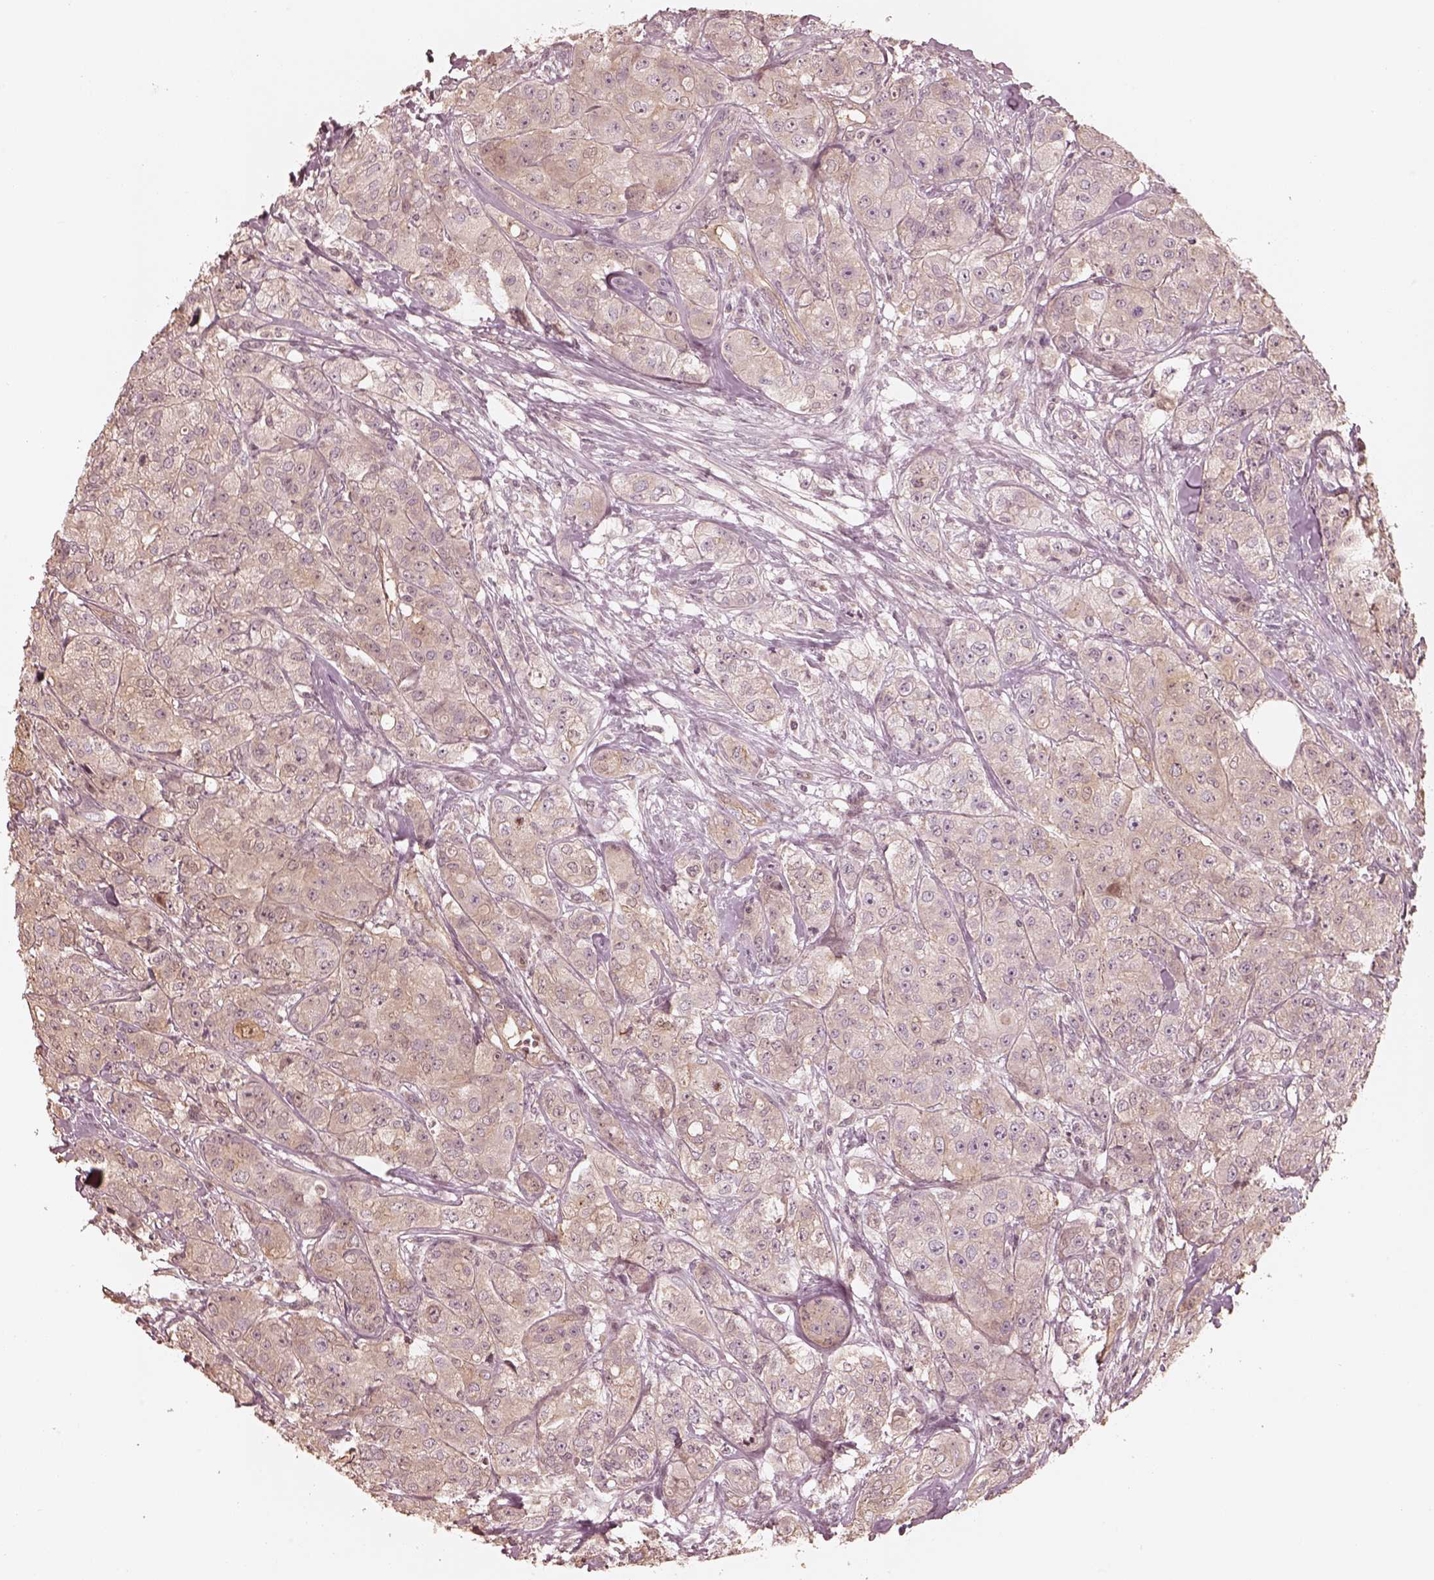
{"staining": {"intensity": "weak", "quantity": "25%-75%", "location": "cytoplasmic/membranous"}, "tissue": "breast cancer", "cell_type": "Tumor cells", "image_type": "cancer", "snomed": [{"axis": "morphology", "description": "Duct carcinoma"}, {"axis": "topography", "description": "Breast"}], "caption": "DAB immunohistochemical staining of human breast intraductal carcinoma shows weak cytoplasmic/membranous protein staining in approximately 25%-75% of tumor cells. The staining was performed using DAB (3,3'-diaminobenzidine) to visualize the protein expression in brown, while the nuclei were stained in blue with hematoxylin (Magnification: 20x).", "gene": "KIF5C", "patient": {"sex": "female", "age": 43}}